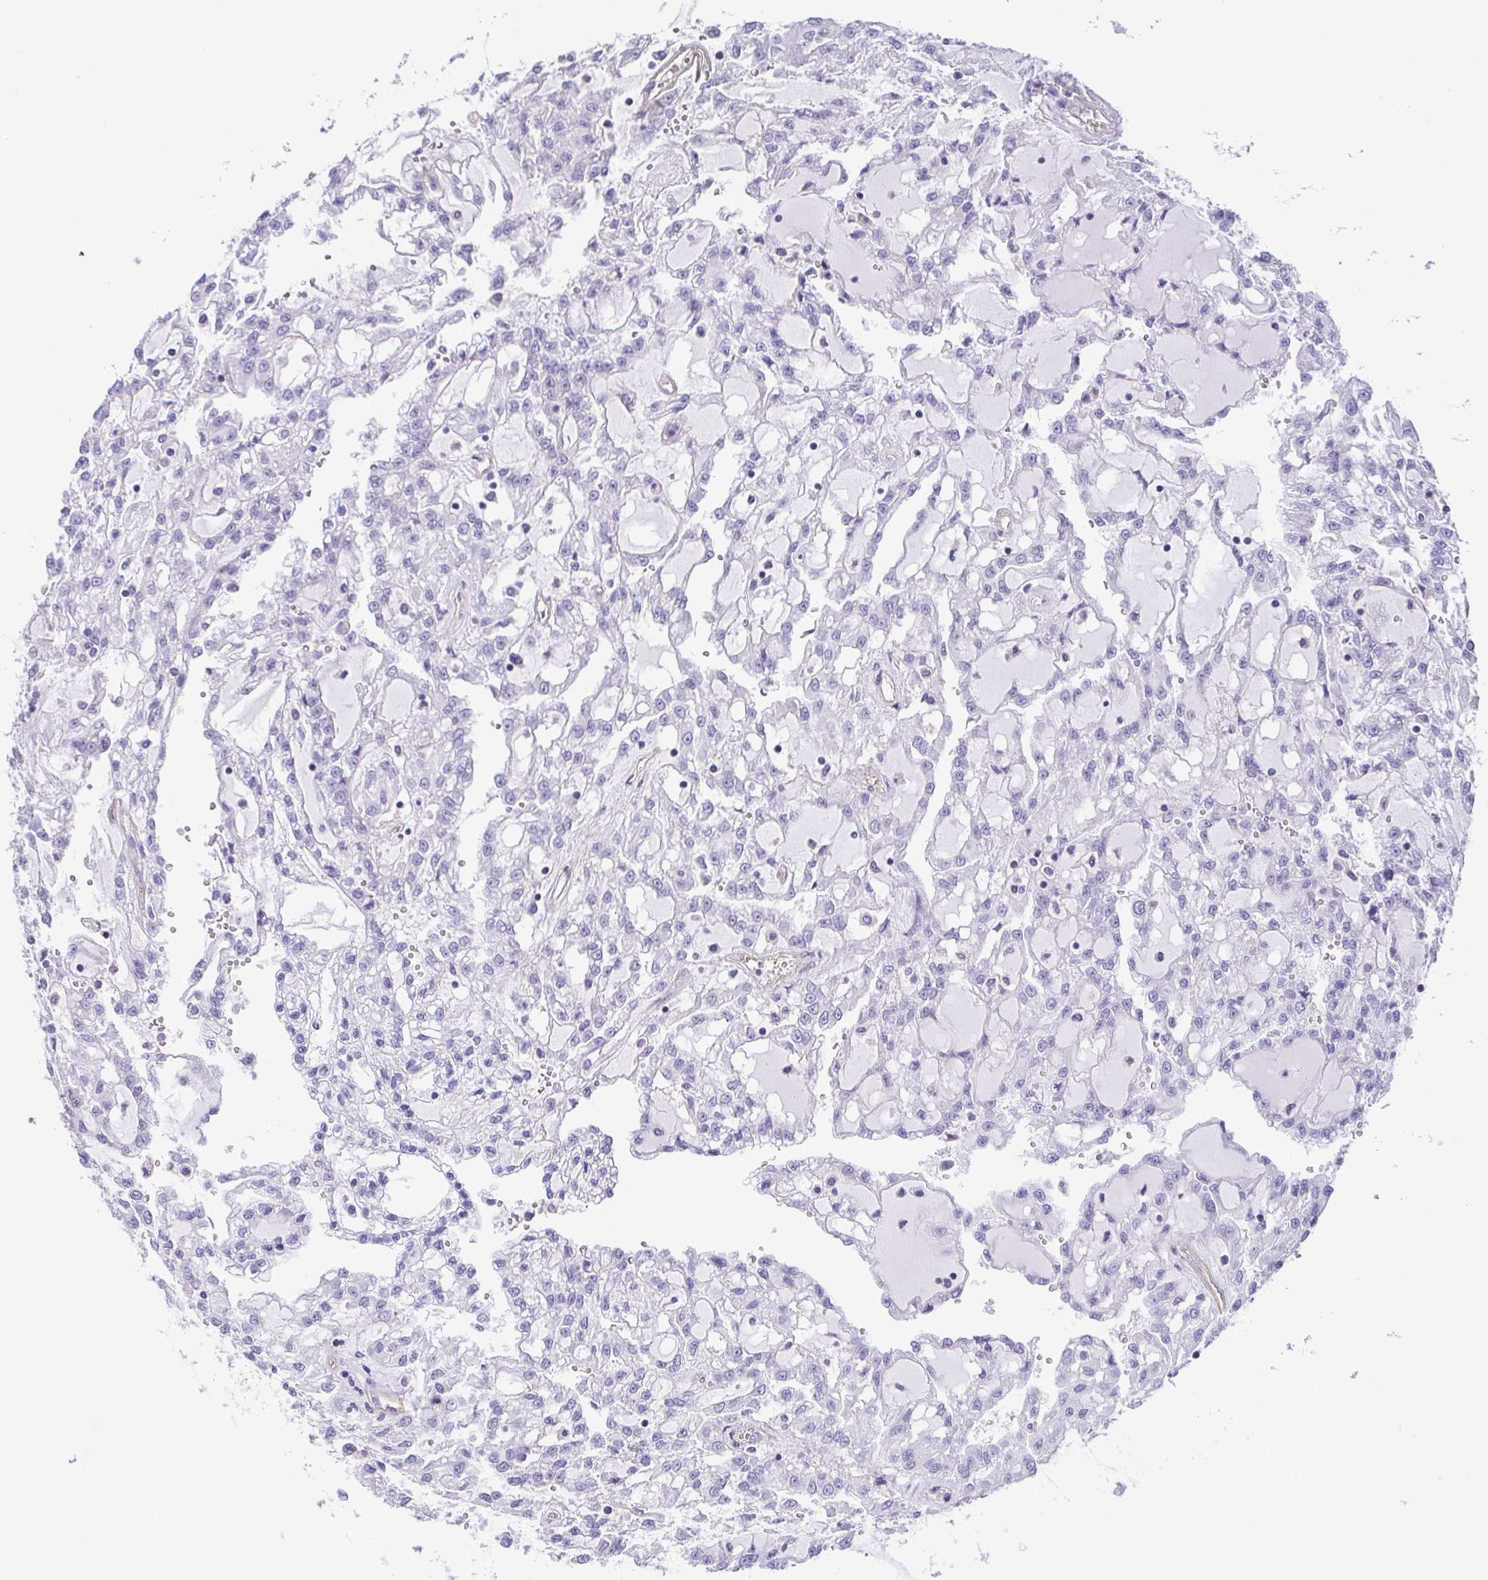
{"staining": {"intensity": "negative", "quantity": "none", "location": "none"}, "tissue": "renal cancer", "cell_type": "Tumor cells", "image_type": "cancer", "snomed": [{"axis": "morphology", "description": "Adenocarcinoma, NOS"}, {"axis": "topography", "description": "Kidney"}], "caption": "Photomicrograph shows no significant protein staining in tumor cells of renal cancer. The staining was performed using DAB (3,3'-diaminobenzidine) to visualize the protein expression in brown, while the nuclei were stained in blue with hematoxylin (Magnification: 20x).", "gene": "MYL6", "patient": {"sex": "male", "age": 63}}